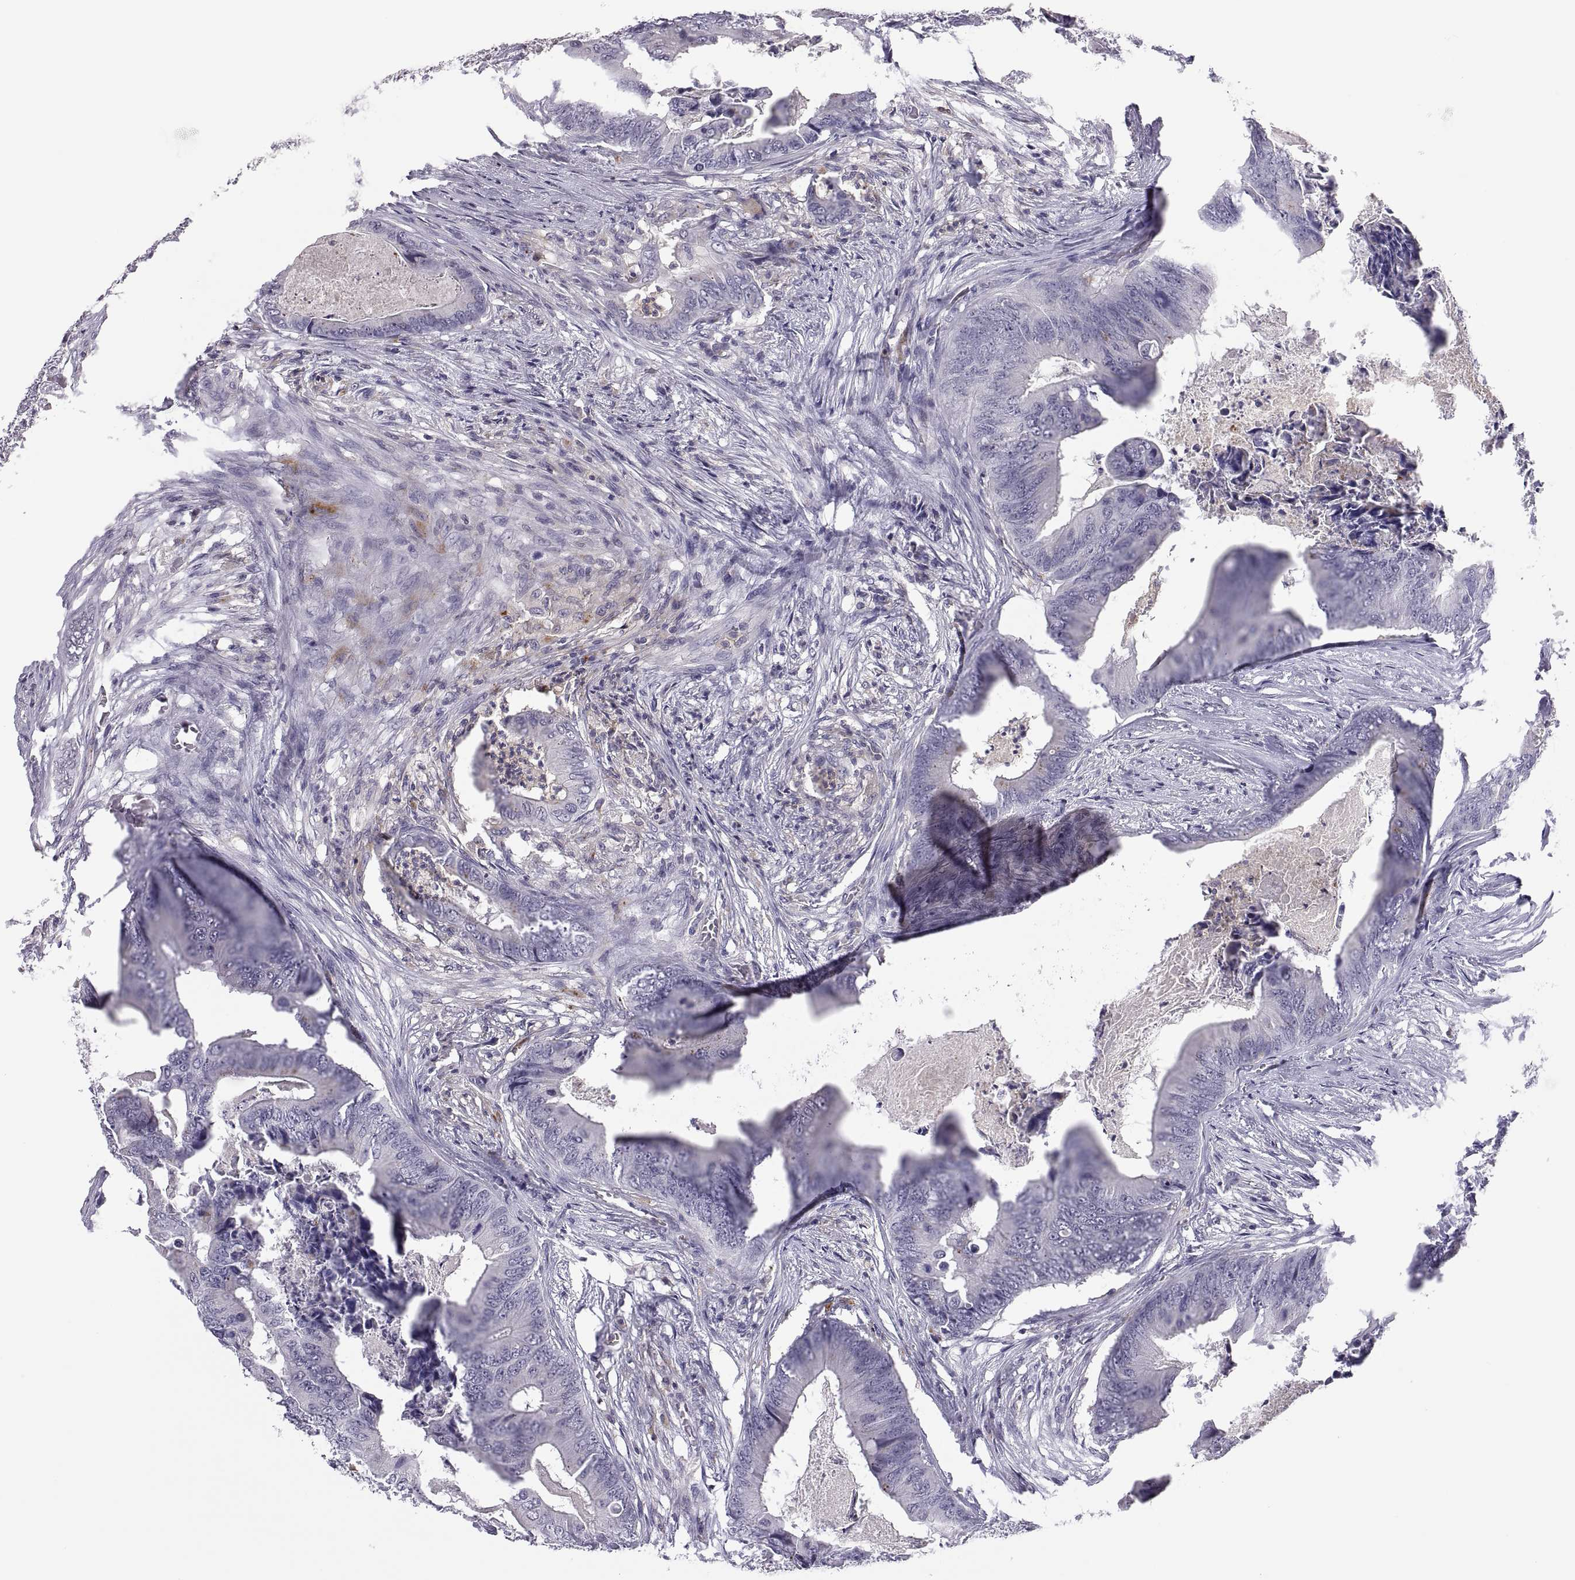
{"staining": {"intensity": "negative", "quantity": "none", "location": "none"}, "tissue": "colorectal cancer", "cell_type": "Tumor cells", "image_type": "cancer", "snomed": [{"axis": "morphology", "description": "Adenocarcinoma, NOS"}, {"axis": "topography", "description": "Colon"}], "caption": "The IHC micrograph has no significant expression in tumor cells of colorectal cancer (adenocarcinoma) tissue.", "gene": "RGS19", "patient": {"sex": "male", "age": 84}}